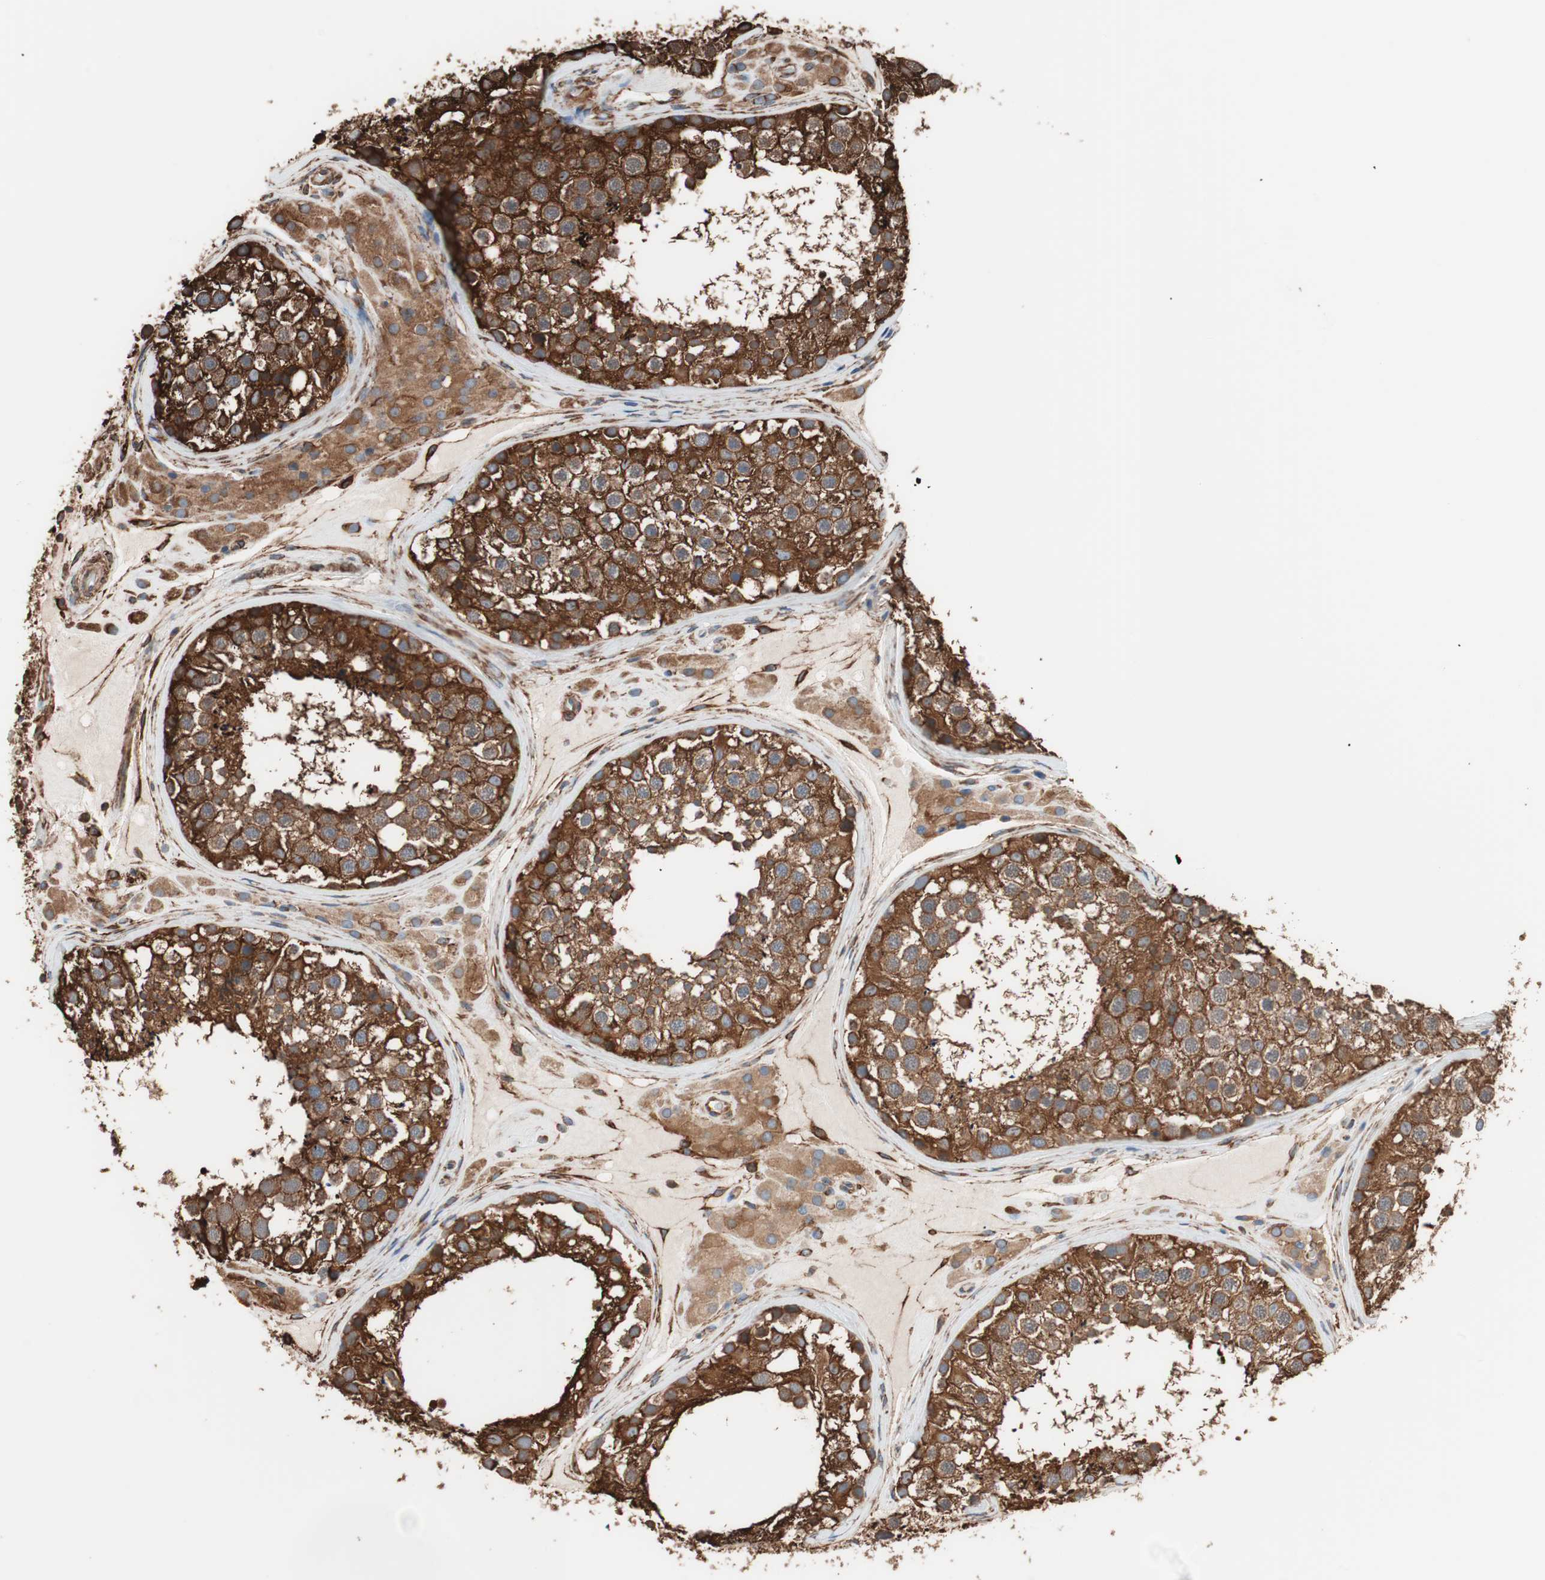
{"staining": {"intensity": "strong", "quantity": ">75%", "location": "cytoplasmic/membranous"}, "tissue": "testis", "cell_type": "Cells in seminiferous ducts", "image_type": "normal", "snomed": [{"axis": "morphology", "description": "Normal tissue, NOS"}, {"axis": "topography", "description": "Testis"}], "caption": "Cells in seminiferous ducts demonstrate strong cytoplasmic/membranous positivity in about >75% of cells in unremarkable testis.", "gene": "GPSM2", "patient": {"sex": "male", "age": 46}}